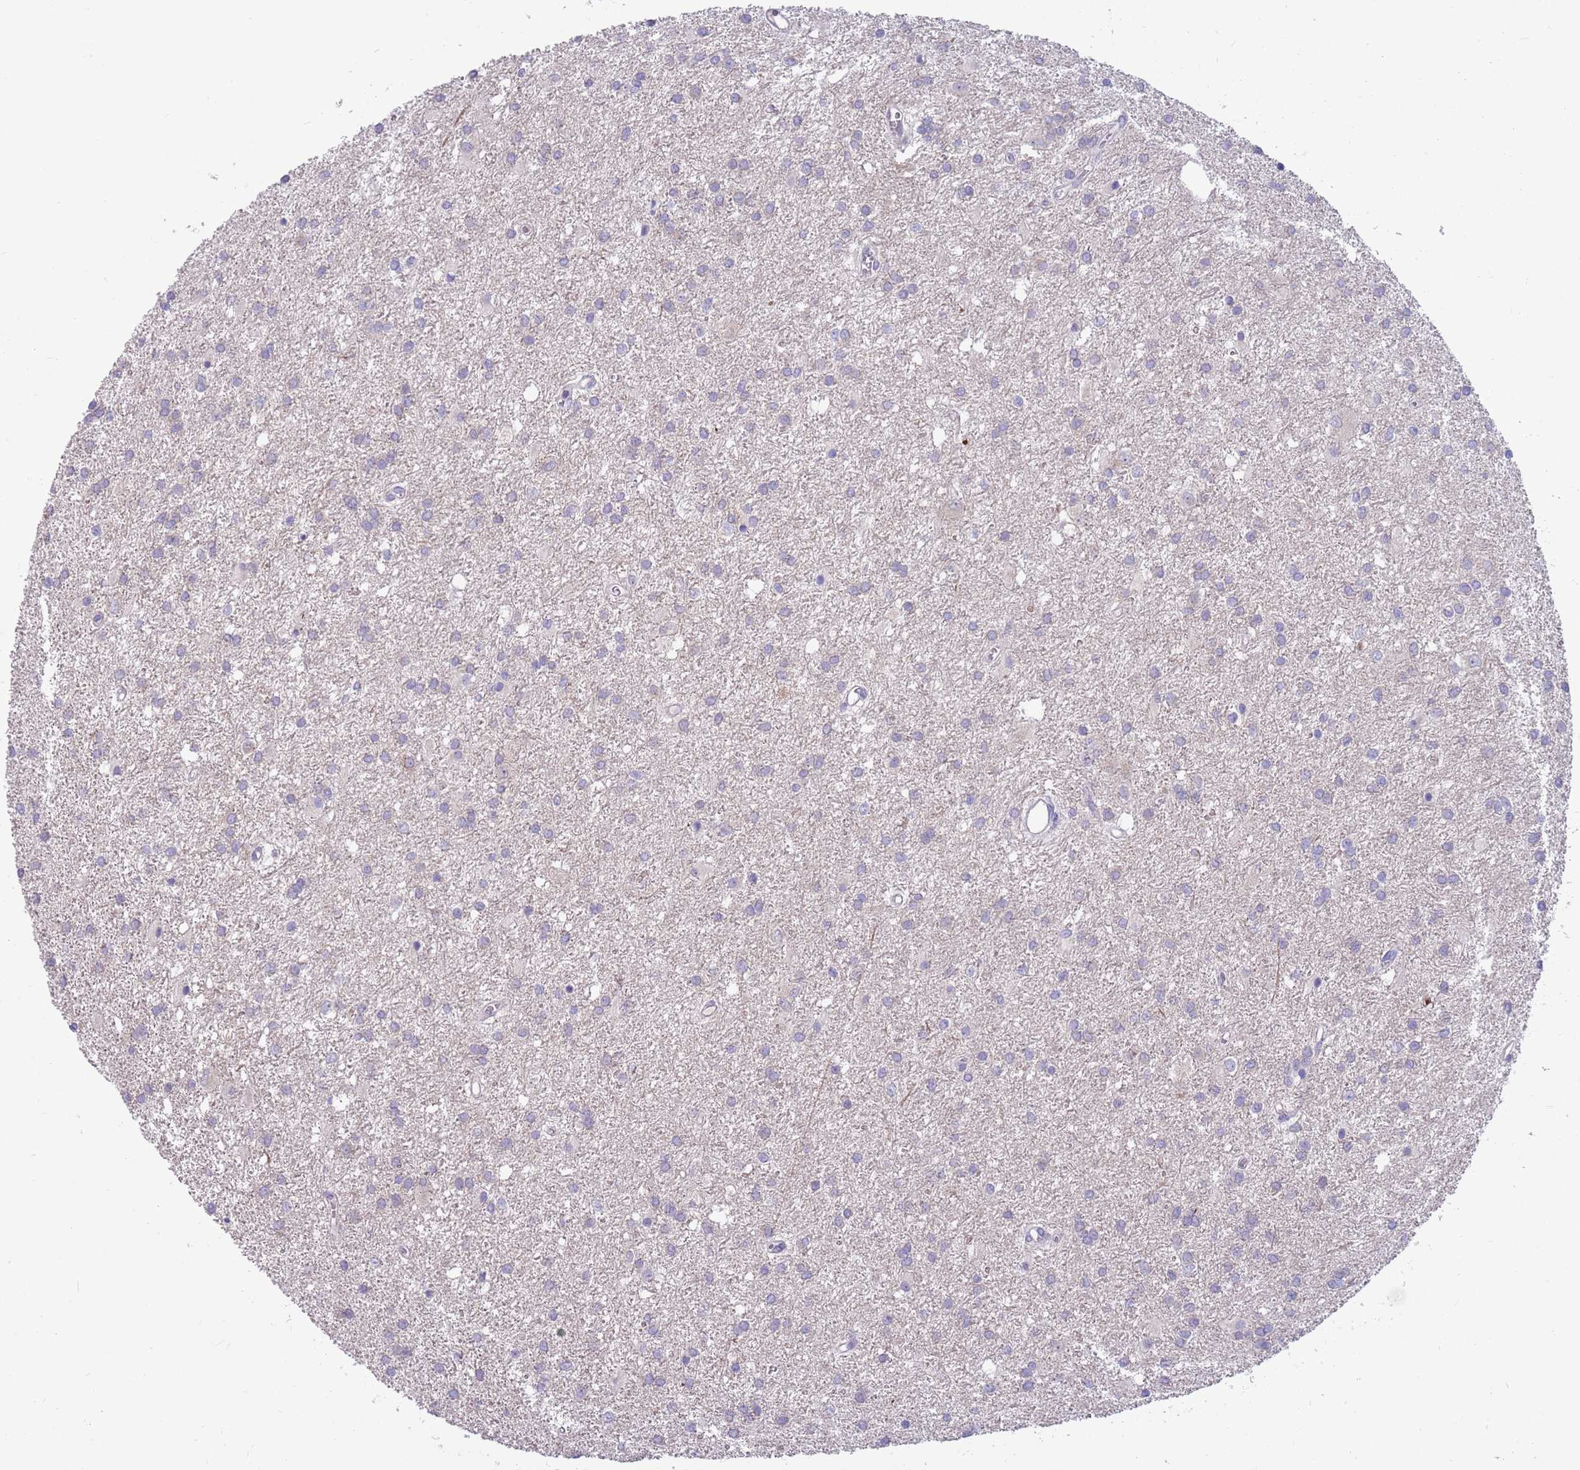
{"staining": {"intensity": "negative", "quantity": "none", "location": "none"}, "tissue": "glioma", "cell_type": "Tumor cells", "image_type": "cancer", "snomed": [{"axis": "morphology", "description": "Glioma, malignant, High grade"}, {"axis": "topography", "description": "Brain"}], "caption": "This micrograph is of glioma stained with IHC to label a protein in brown with the nuclei are counter-stained blue. There is no expression in tumor cells. (DAB (3,3'-diaminobenzidine) immunohistochemistry, high magnification).", "gene": "DDHD1", "patient": {"sex": "female", "age": 50}}